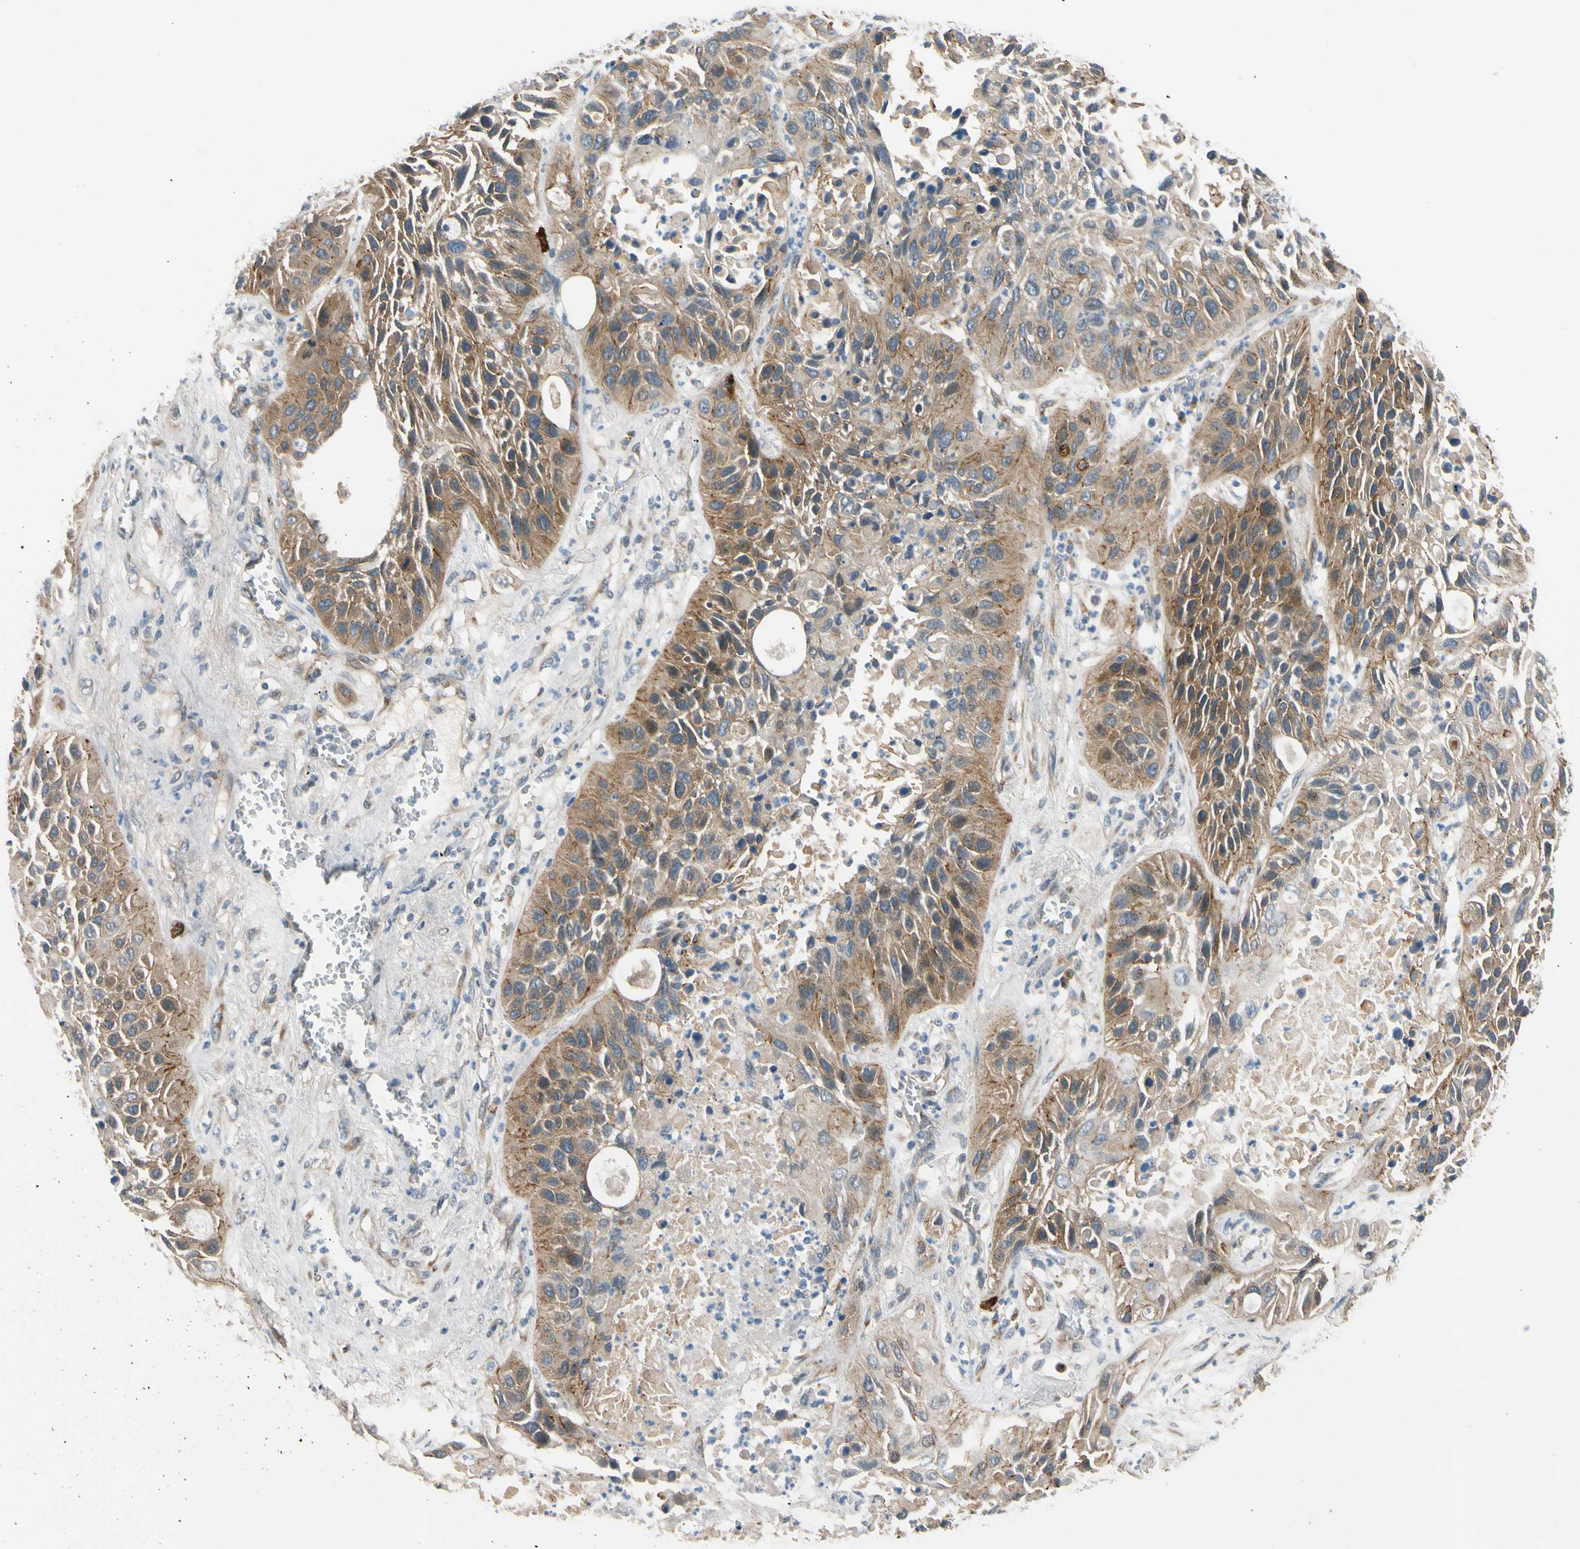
{"staining": {"intensity": "moderate", "quantity": ">75%", "location": "cytoplasmic/membranous"}, "tissue": "lung cancer", "cell_type": "Tumor cells", "image_type": "cancer", "snomed": [{"axis": "morphology", "description": "Squamous cell carcinoma, NOS"}, {"axis": "topography", "description": "Lung"}], "caption": "Immunohistochemistry staining of lung cancer, which displays medium levels of moderate cytoplasmic/membranous staining in about >75% of tumor cells indicating moderate cytoplasmic/membranous protein expression. The staining was performed using DAB (brown) for protein detection and nuclei were counterstained in hematoxylin (blue).", "gene": "MST1R", "patient": {"sex": "female", "age": 76}}